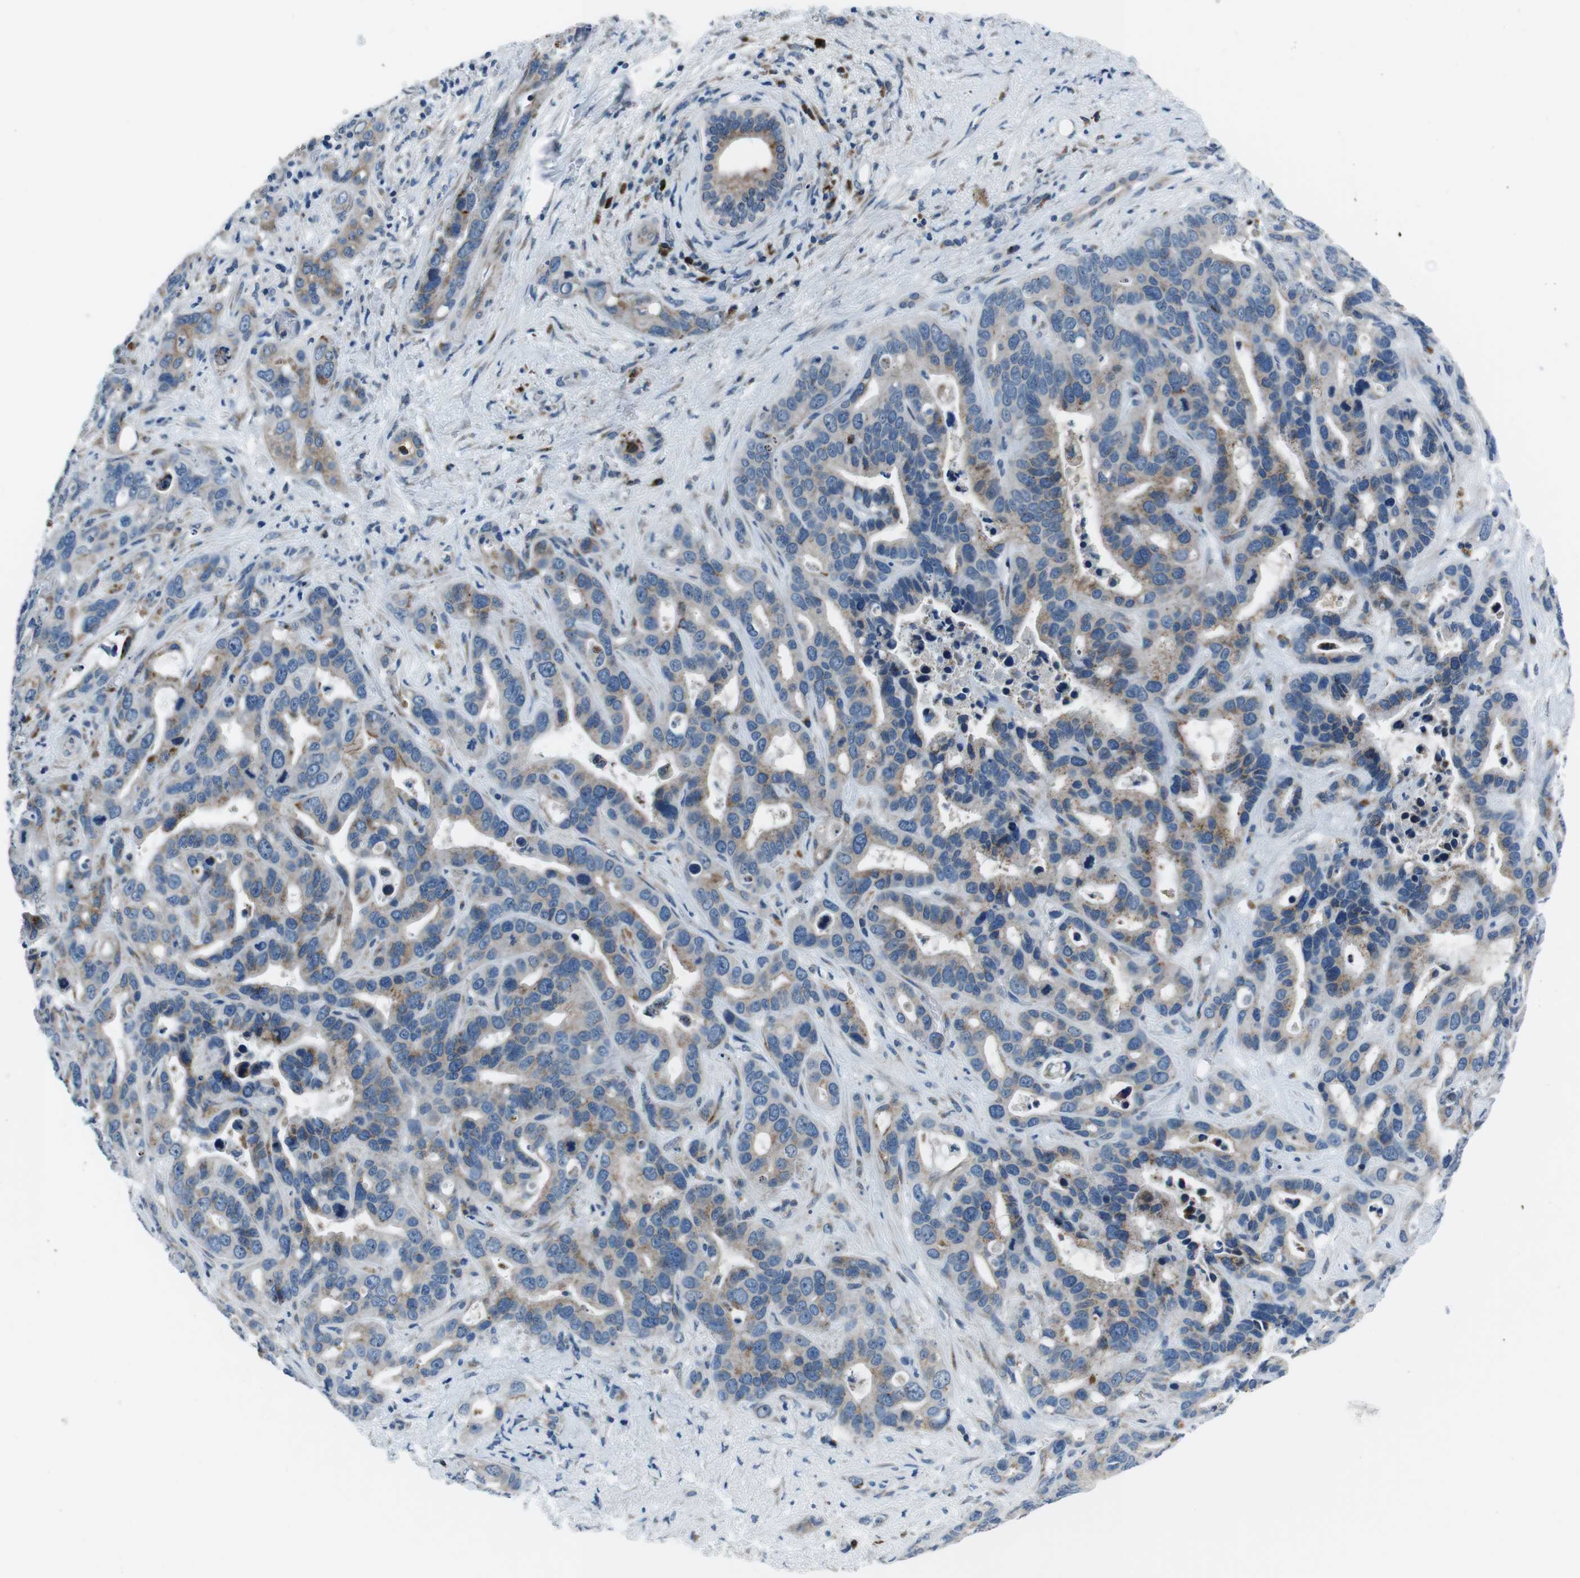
{"staining": {"intensity": "weak", "quantity": ">75%", "location": "cytoplasmic/membranous"}, "tissue": "liver cancer", "cell_type": "Tumor cells", "image_type": "cancer", "snomed": [{"axis": "morphology", "description": "Cholangiocarcinoma"}, {"axis": "topography", "description": "Liver"}], "caption": "Tumor cells display low levels of weak cytoplasmic/membranous staining in about >75% of cells in liver cancer (cholangiocarcinoma).", "gene": "NUCB2", "patient": {"sex": "female", "age": 65}}